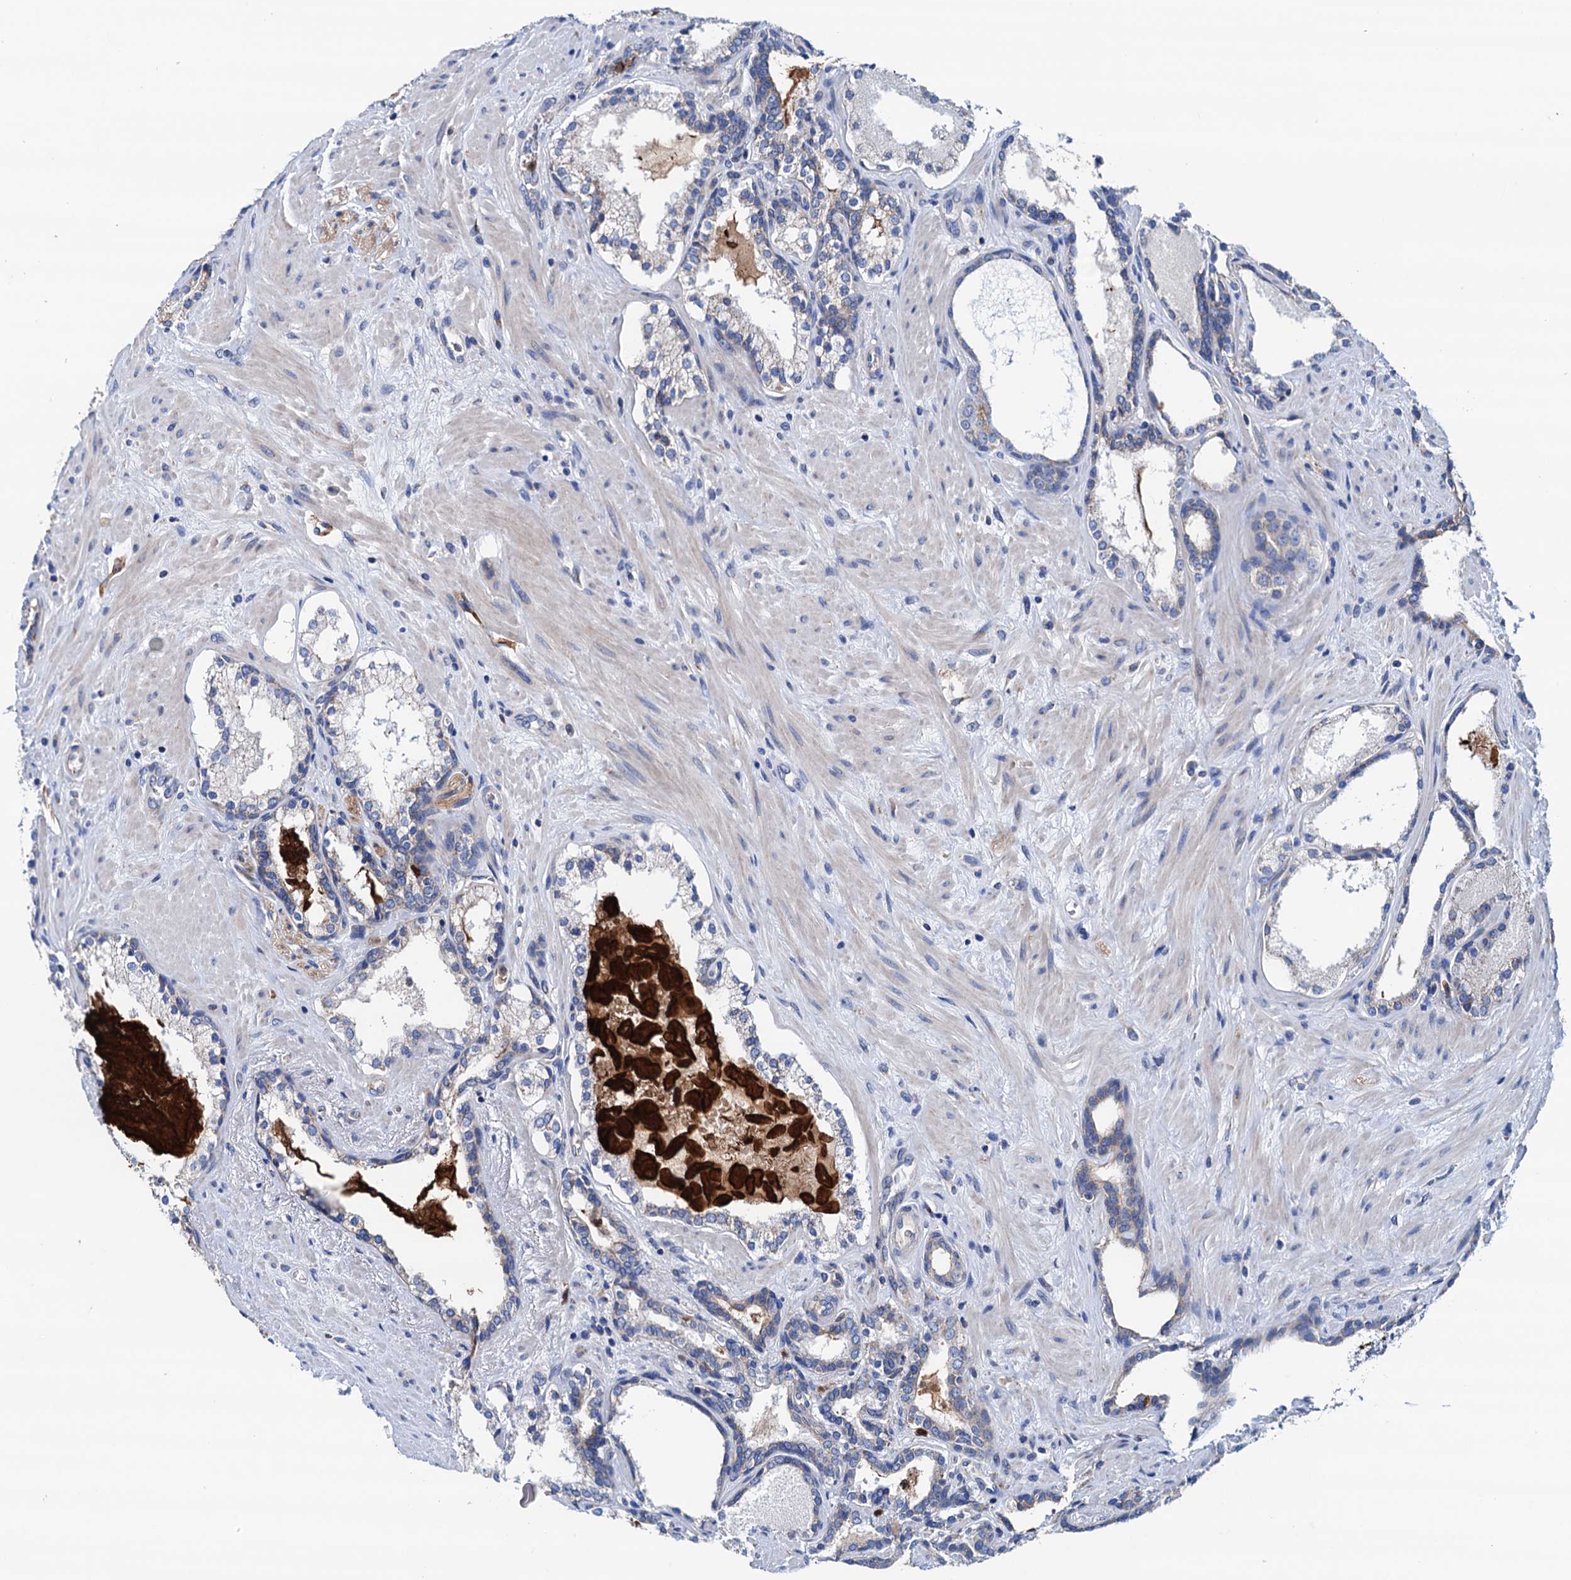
{"staining": {"intensity": "weak", "quantity": "<25%", "location": "cytoplasmic/membranous"}, "tissue": "prostate cancer", "cell_type": "Tumor cells", "image_type": "cancer", "snomed": [{"axis": "morphology", "description": "Adenocarcinoma, High grade"}, {"axis": "topography", "description": "Prostate"}], "caption": "DAB (3,3'-diaminobenzidine) immunohistochemical staining of human adenocarcinoma (high-grade) (prostate) demonstrates no significant positivity in tumor cells.", "gene": "RASSF9", "patient": {"sex": "male", "age": 58}}